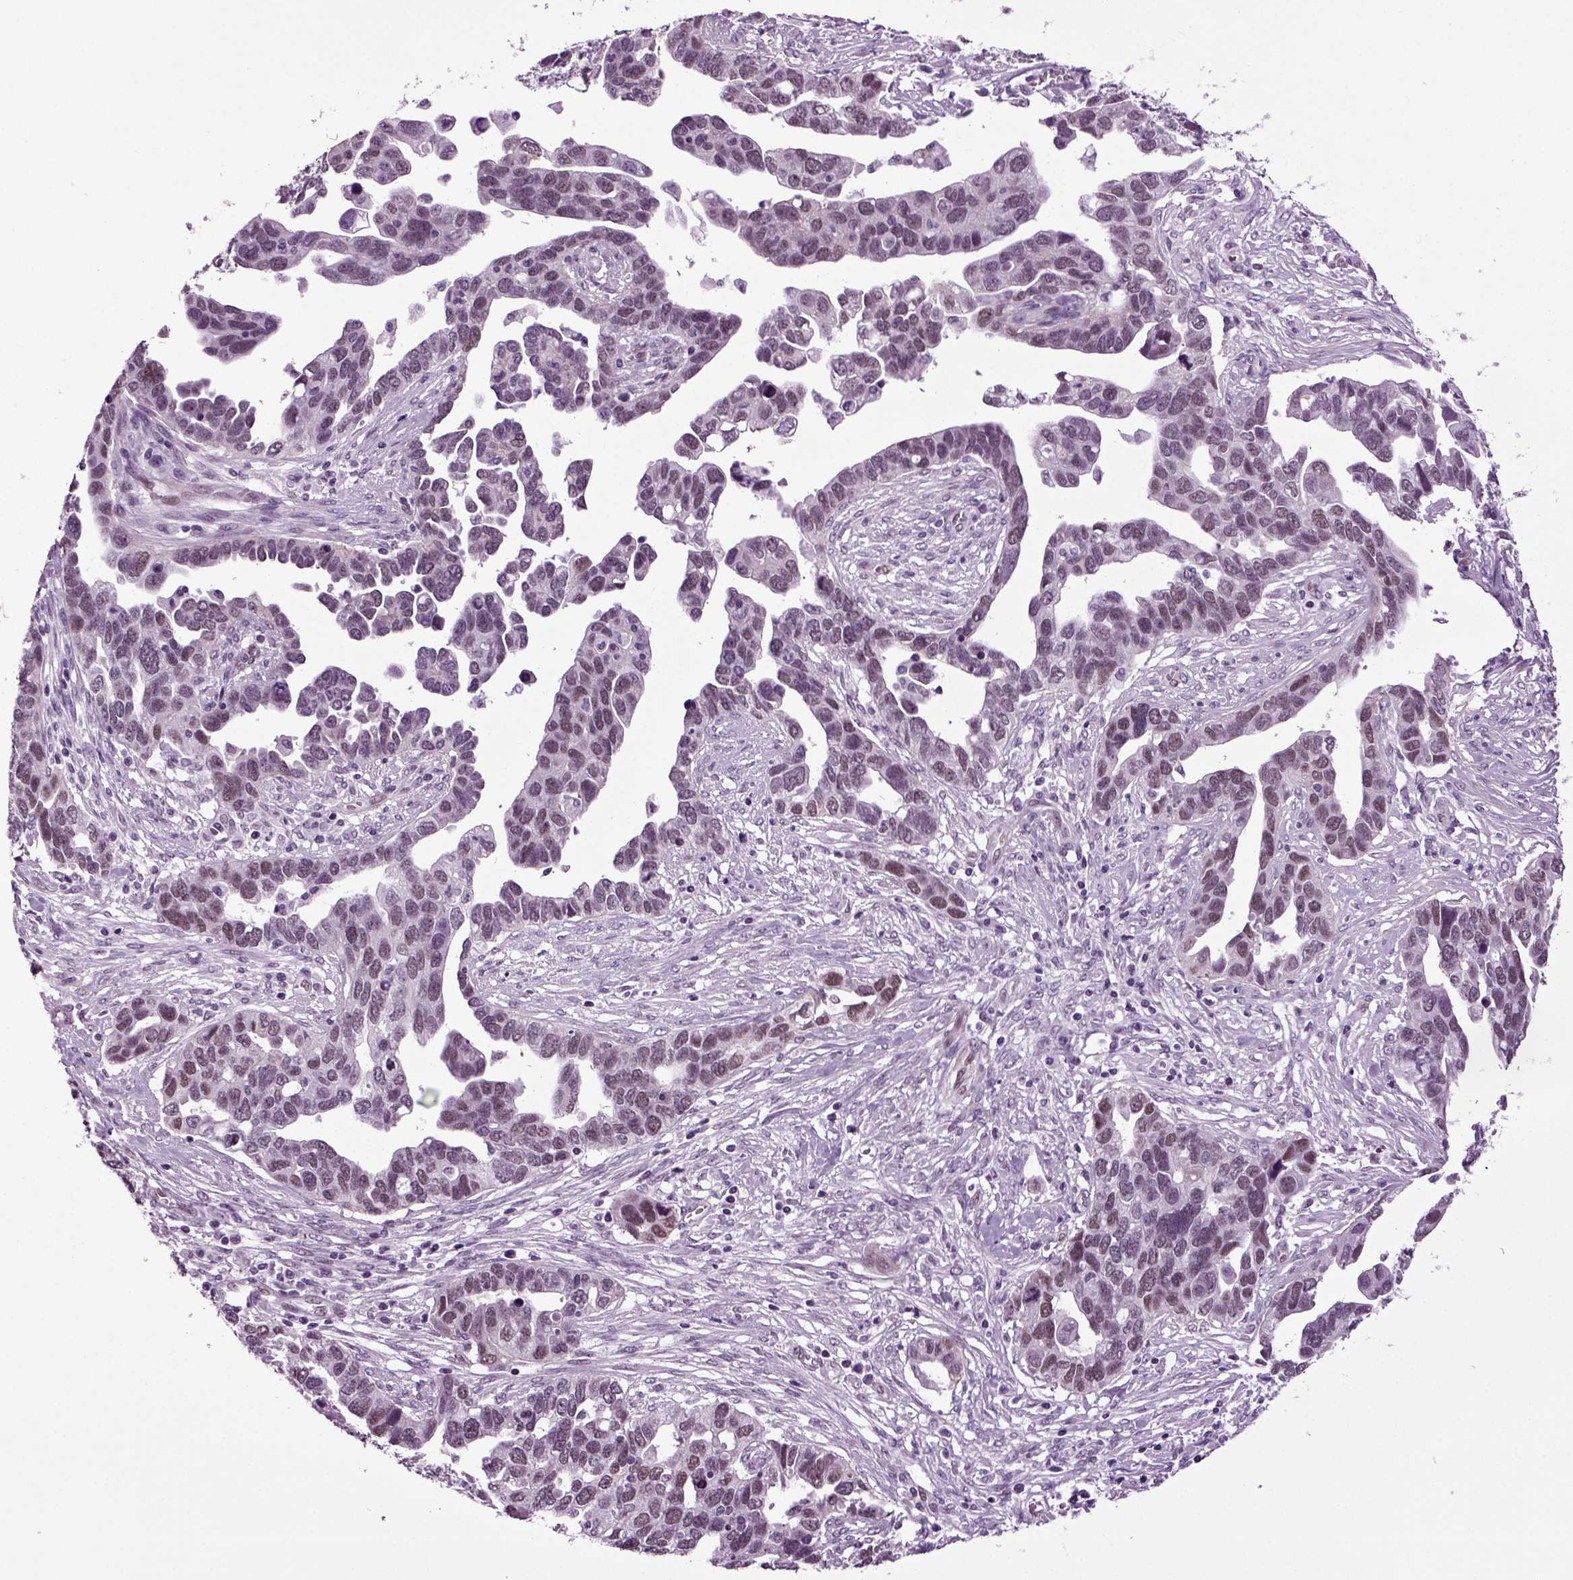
{"staining": {"intensity": "negative", "quantity": "none", "location": "none"}, "tissue": "ovarian cancer", "cell_type": "Tumor cells", "image_type": "cancer", "snomed": [{"axis": "morphology", "description": "Cystadenocarcinoma, serous, NOS"}, {"axis": "topography", "description": "Ovary"}], "caption": "IHC of human ovarian cancer exhibits no expression in tumor cells.", "gene": "RFX3", "patient": {"sex": "female", "age": 54}}